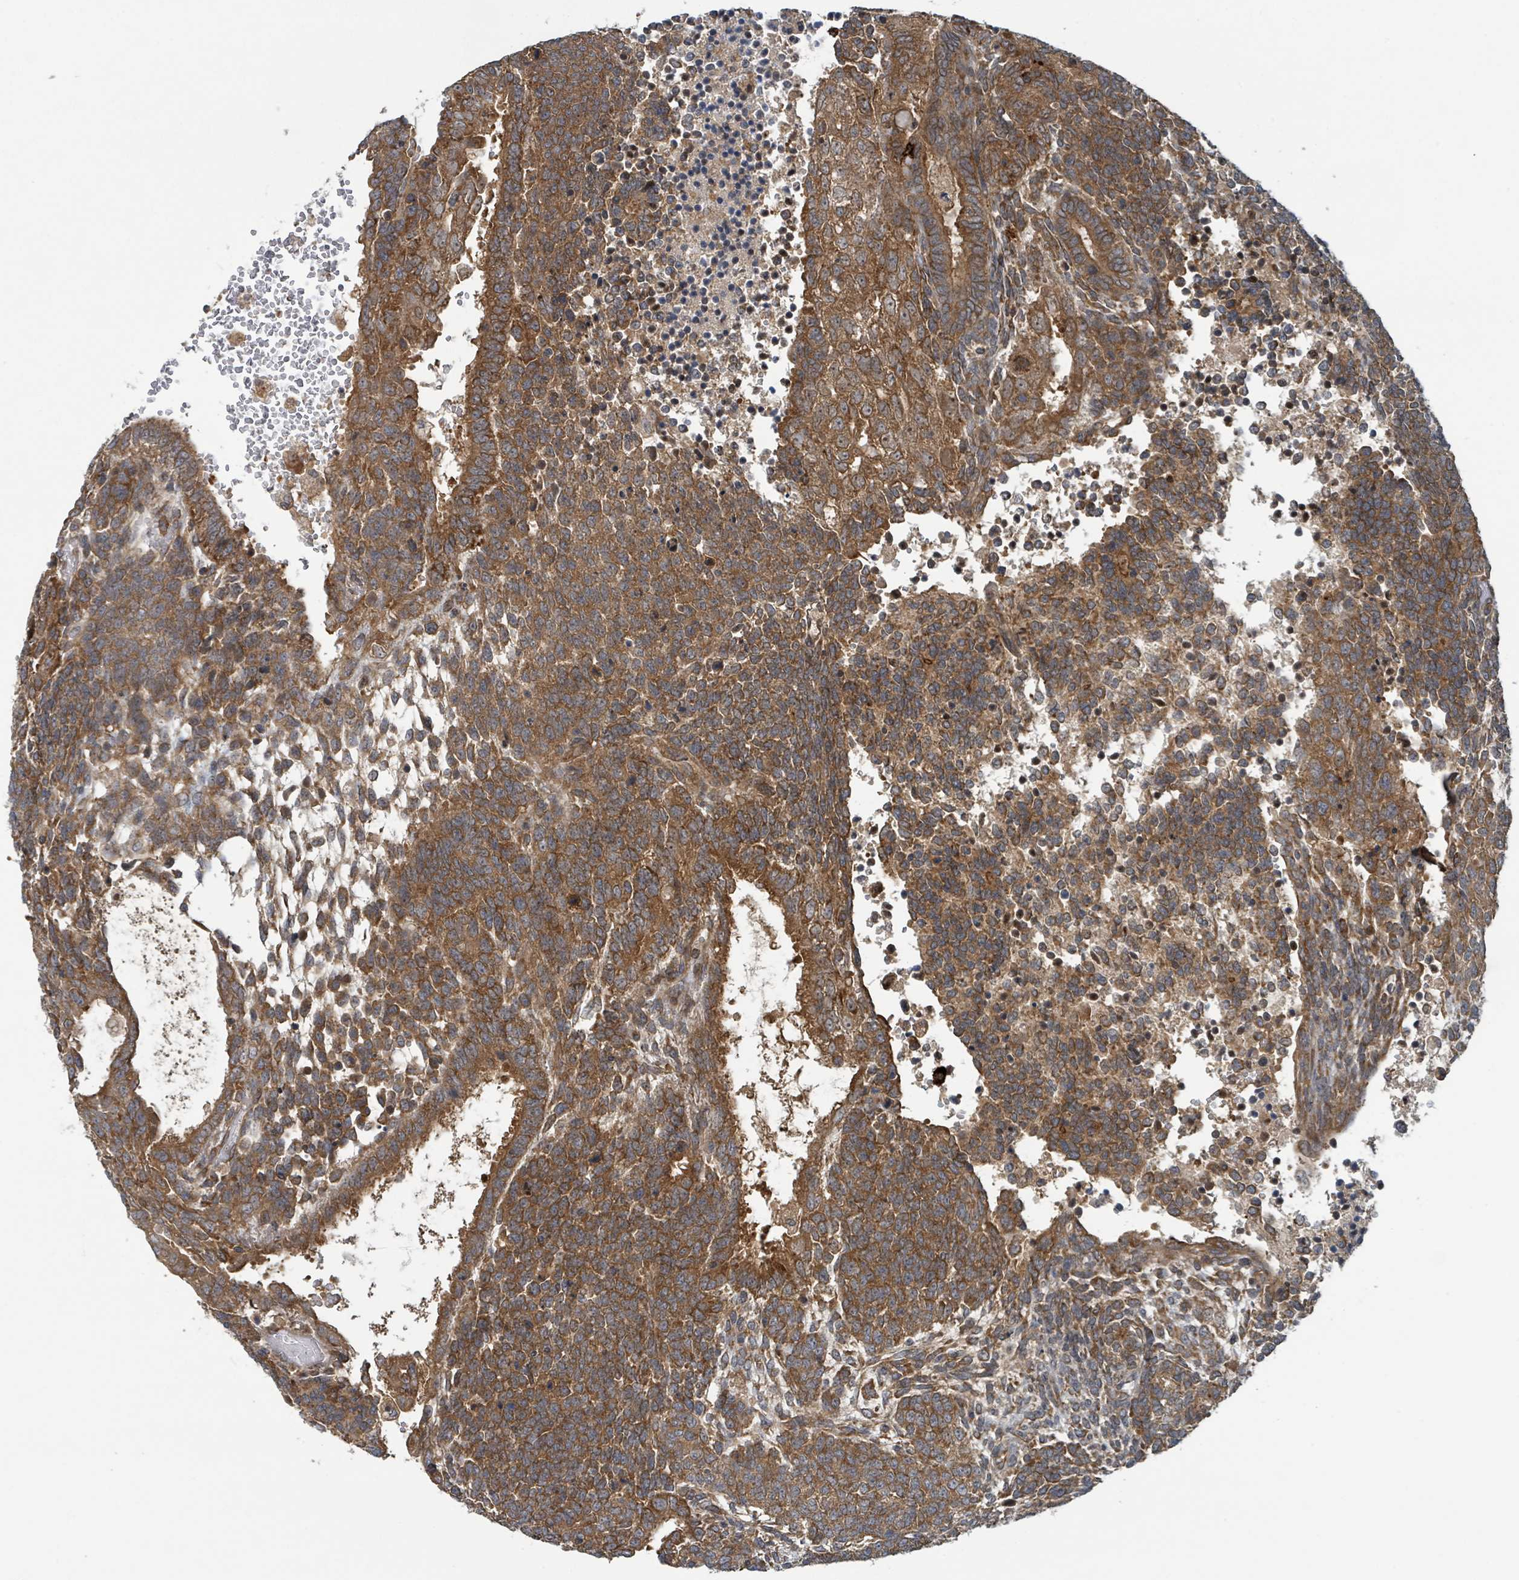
{"staining": {"intensity": "strong", "quantity": ">75%", "location": "cytoplasmic/membranous"}, "tissue": "testis cancer", "cell_type": "Tumor cells", "image_type": "cancer", "snomed": [{"axis": "morphology", "description": "Carcinoma, Embryonal, NOS"}, {"axis": "topography", "description": "Testis"}], "caption": "DAB immunohistochemical staining of human testis embryonal carcinoma demonstrates strong cytoplasmic/membranous protein expression in approximately >75% of tumor cells.", "gene": "OR51E1", "patient": {"sex": "male", "age": 23}}